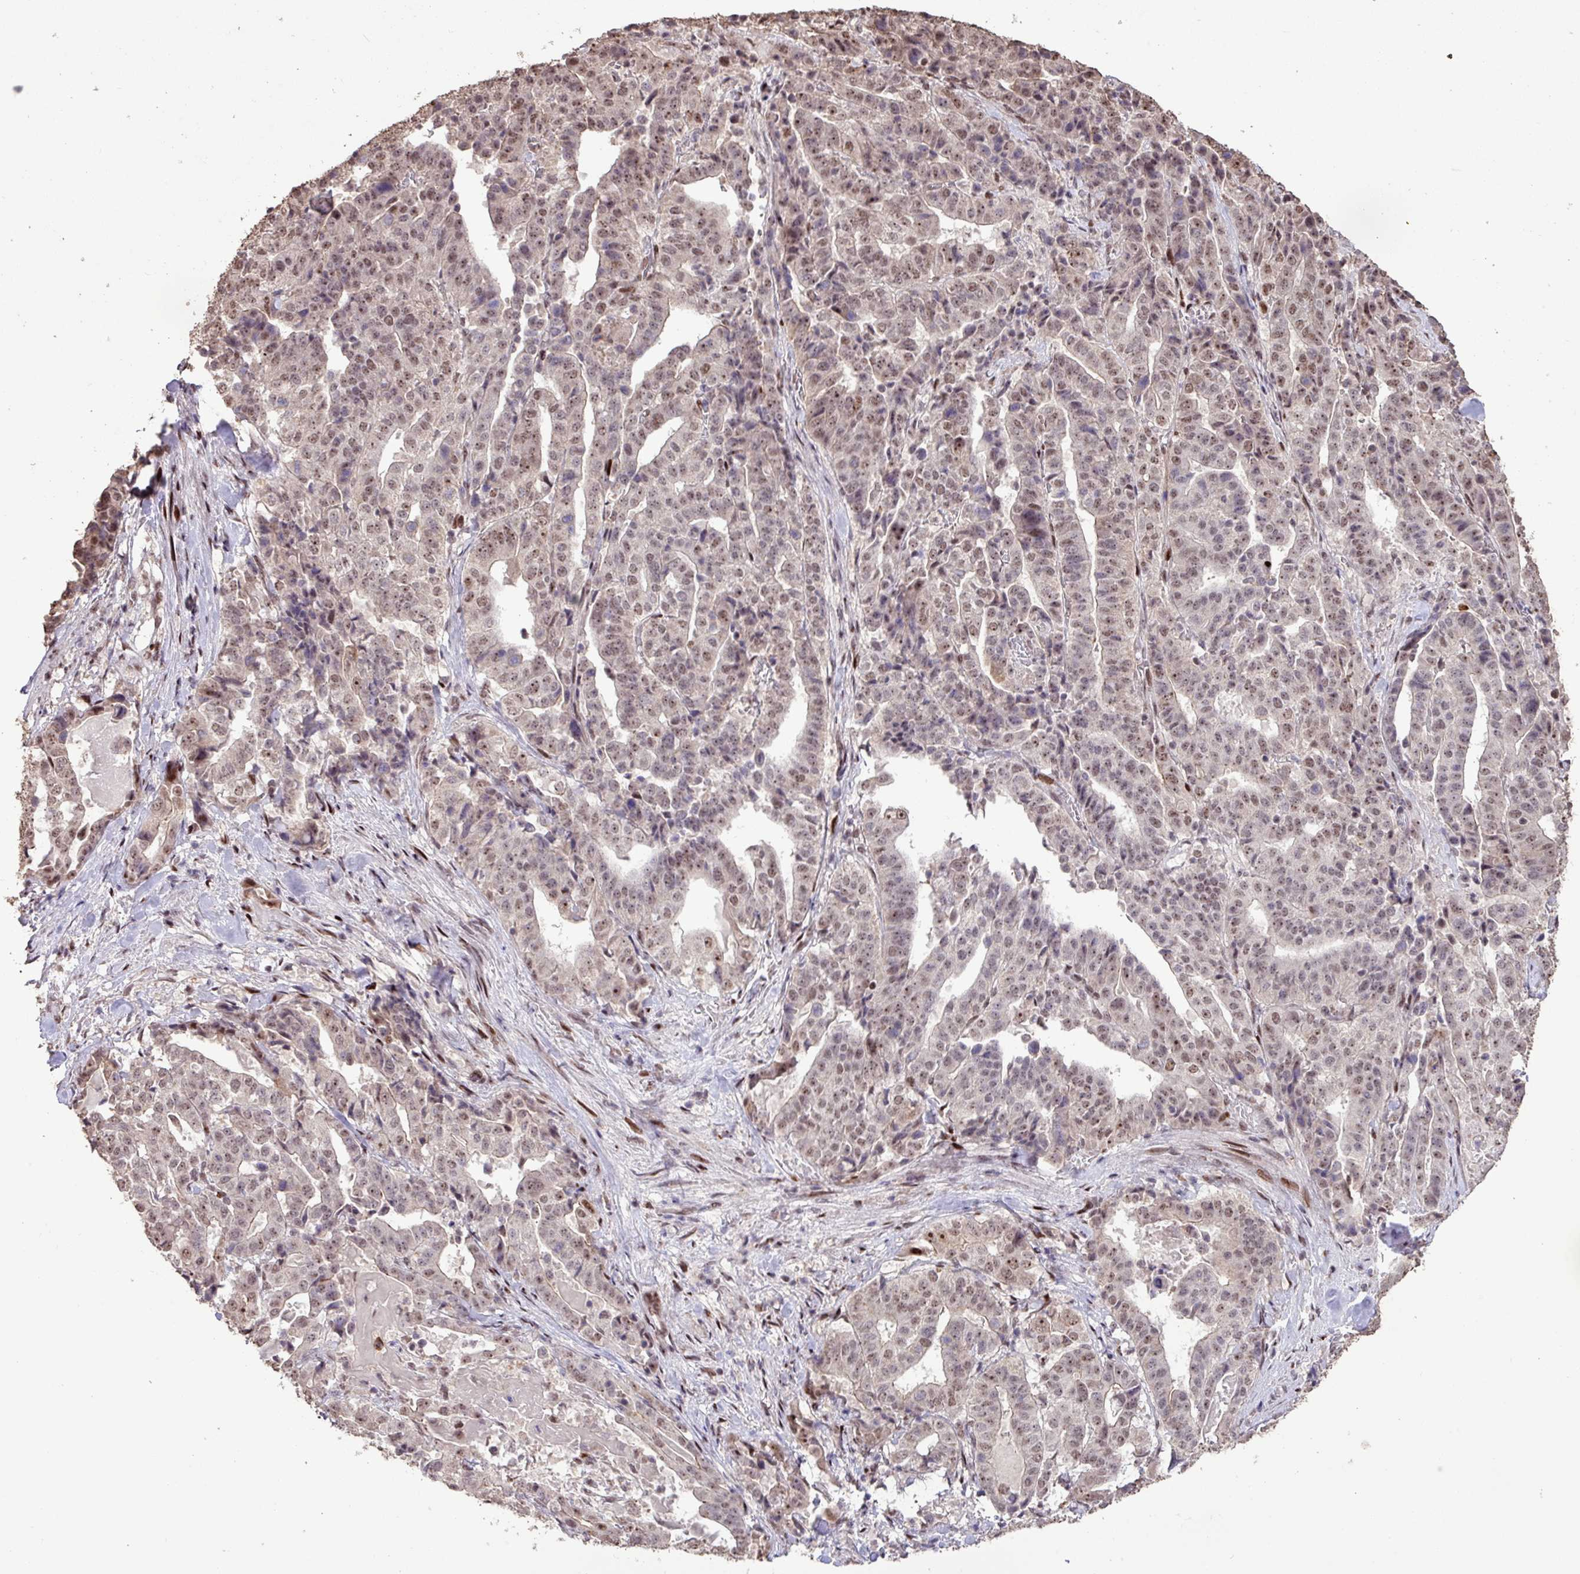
{"staining": {"intensity": "moderate", "quantity": "25%-75%", "location": "nuclear"}, "tissue": "stomach cancer", "cell_type": "Tumor cells", "image_type": "cancer", "snomed": [{"axis": "morphology", "description": "Adenocarcinoma, NOS"}, {"axis": "topography", "description": "Stomach"}], "caption": "Moderate nuclear staining is appreciated in approximately 25%-75% of tumor cells in adenocarcinoma (stomach).", "gene": "ZNF709", "patient": {"sex": "male", "age": 48}}